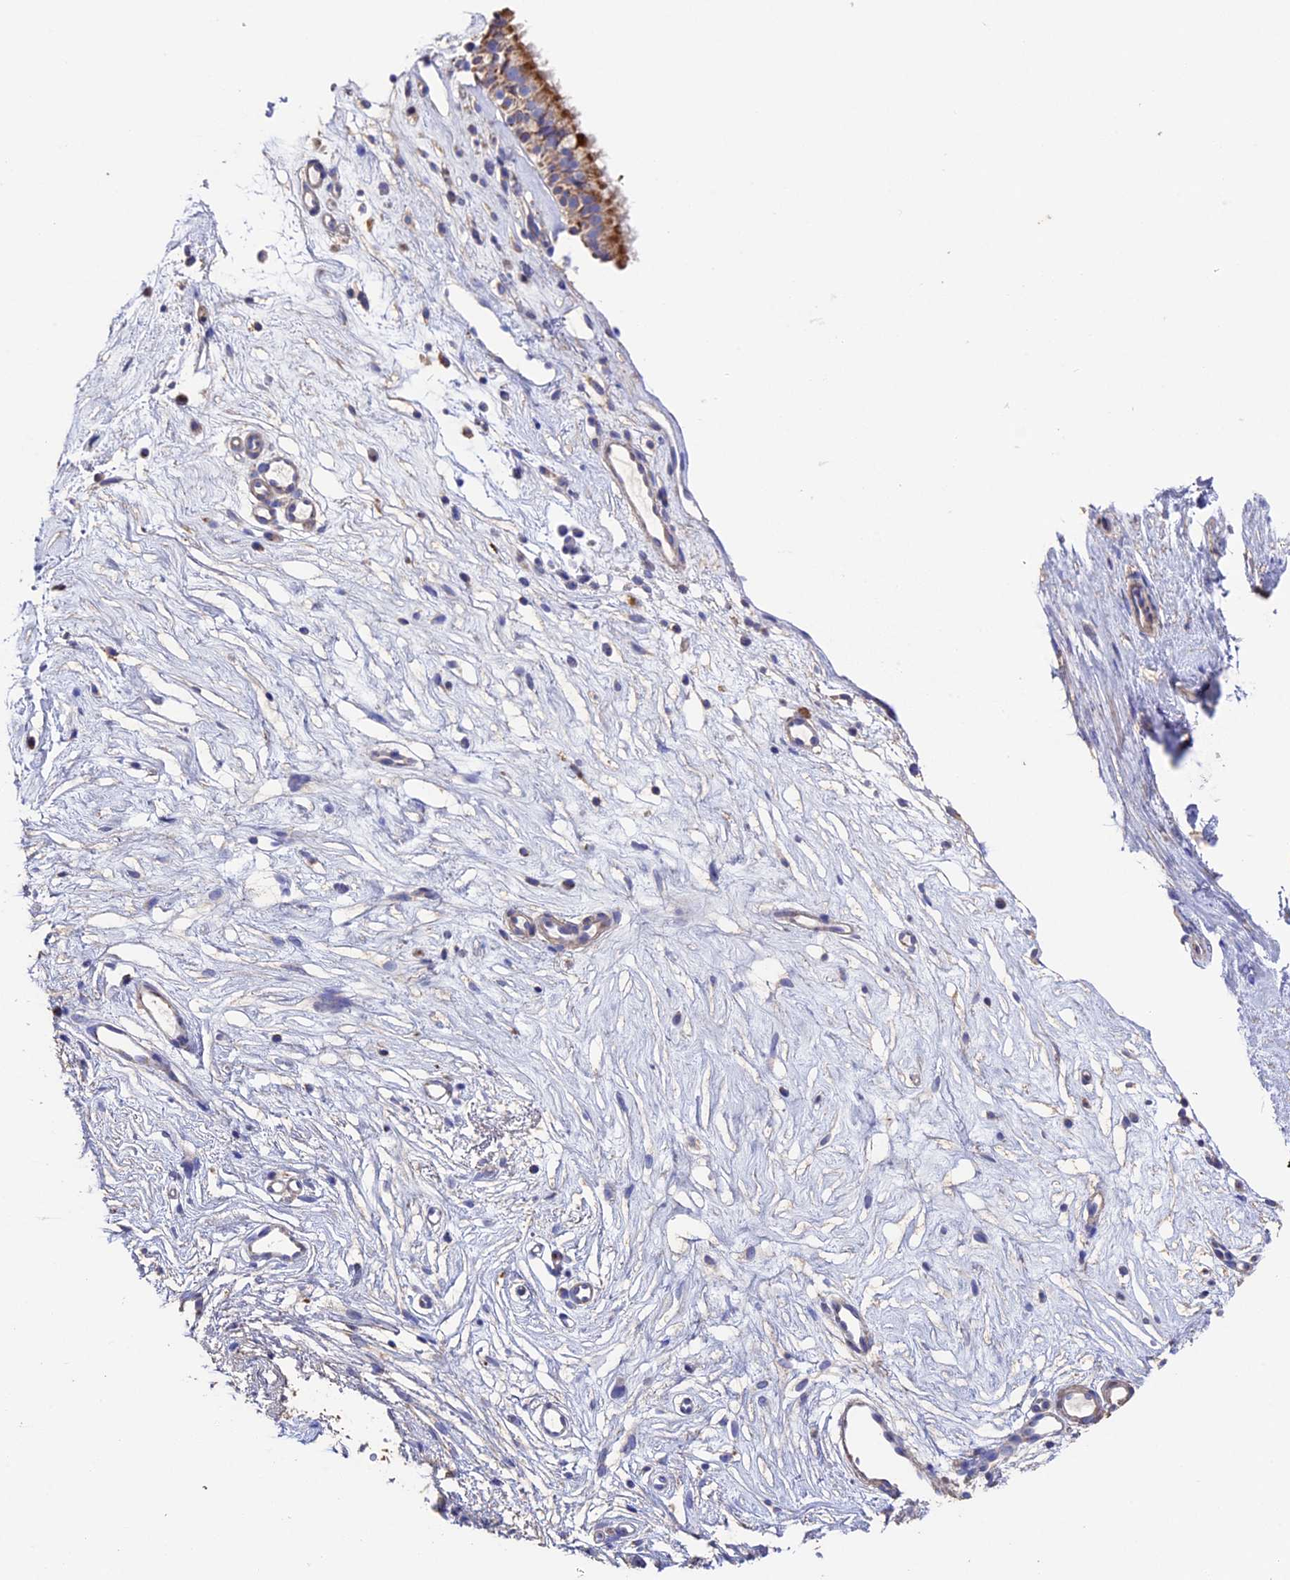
{"staining": {"intensity": "moderate", "quantity": ">75%", "location": "cytoplasmic/membranous"}, "tissue": "nasopharynx", "cell_type": "Respiratory epithelial cells", "image_type": "normal", "snomed": [{"axis": "morphology", "description": "Normal tissue, NOS"}, {"axis": "morphology", "description": "Inflammation, NOS"}, {"axis": "morphology", "description": "Malignant melanoma, Metastatic site"}, {"axis": "topography", "description": "Nasopharynx"}], "caption": "Immunohistochemical staining of normal nasopharynx reveals >75% levels of moderate cytoplasmic/membranous protein staining in approximately >75% of respiratory epithelial cells.", "gene": "ADAT1", "patient": {"sex": "male", "age": 70}}